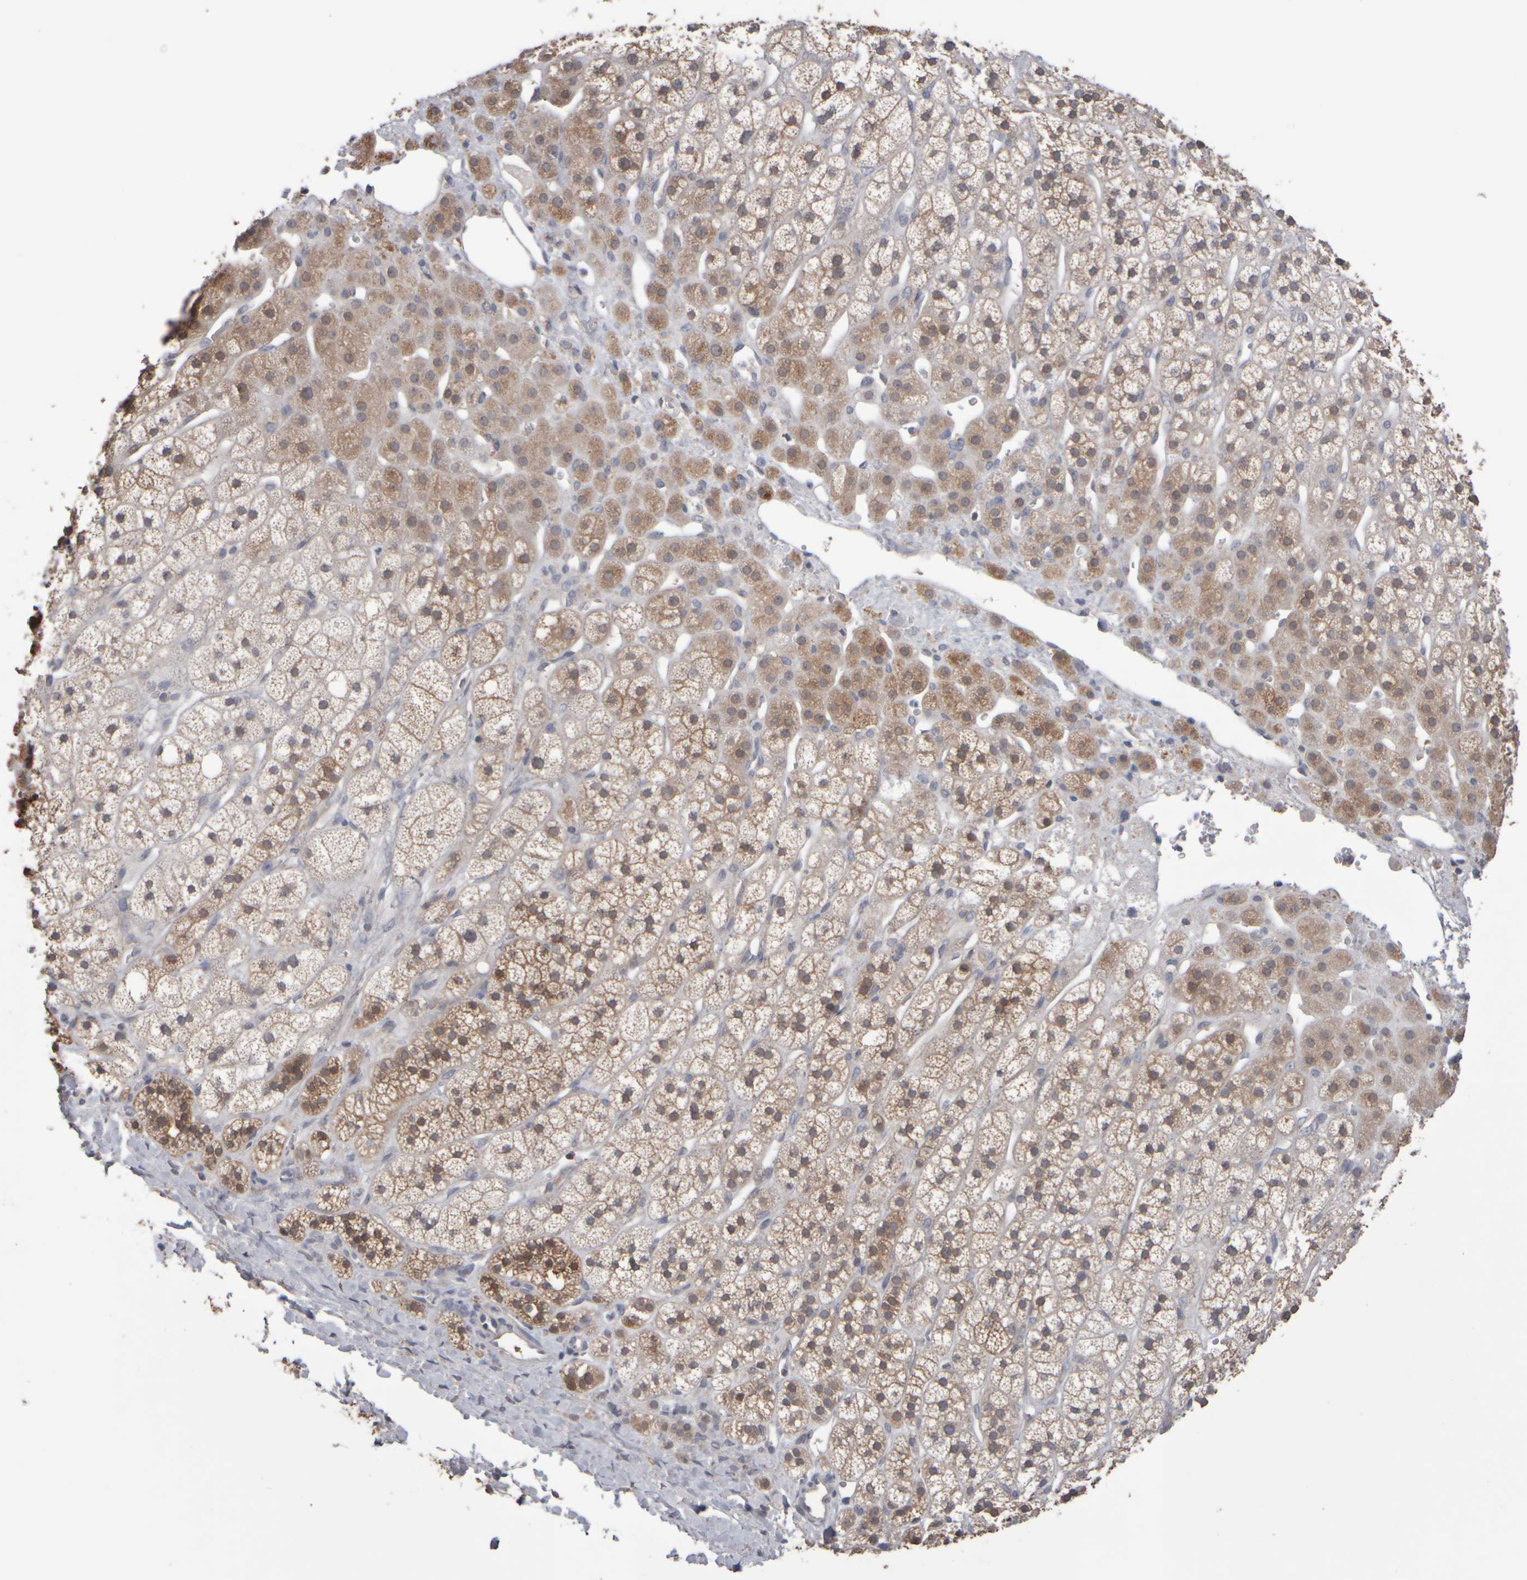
{"staining": {"intensity": "moderate", "quantity": ">75%", "location": "cytoplasmic/membranous"}, "tissue": "adrenal gland", "cell_type": "Glandular cells", "image_type": "normal", "snomed": [{"axis": "morphology", "description": "Normal tissue, NOS"}, {"axis": "topography", "description": "Adrenal gland"}], "caption": "Human adrenal gland stained for a protein (brown) shows moderate cytoplasmic/membranous positive expression in approximately >75% of glandular cells.", "gene": "EPHX2", "patient": {"sex": "male", "age": 56}}